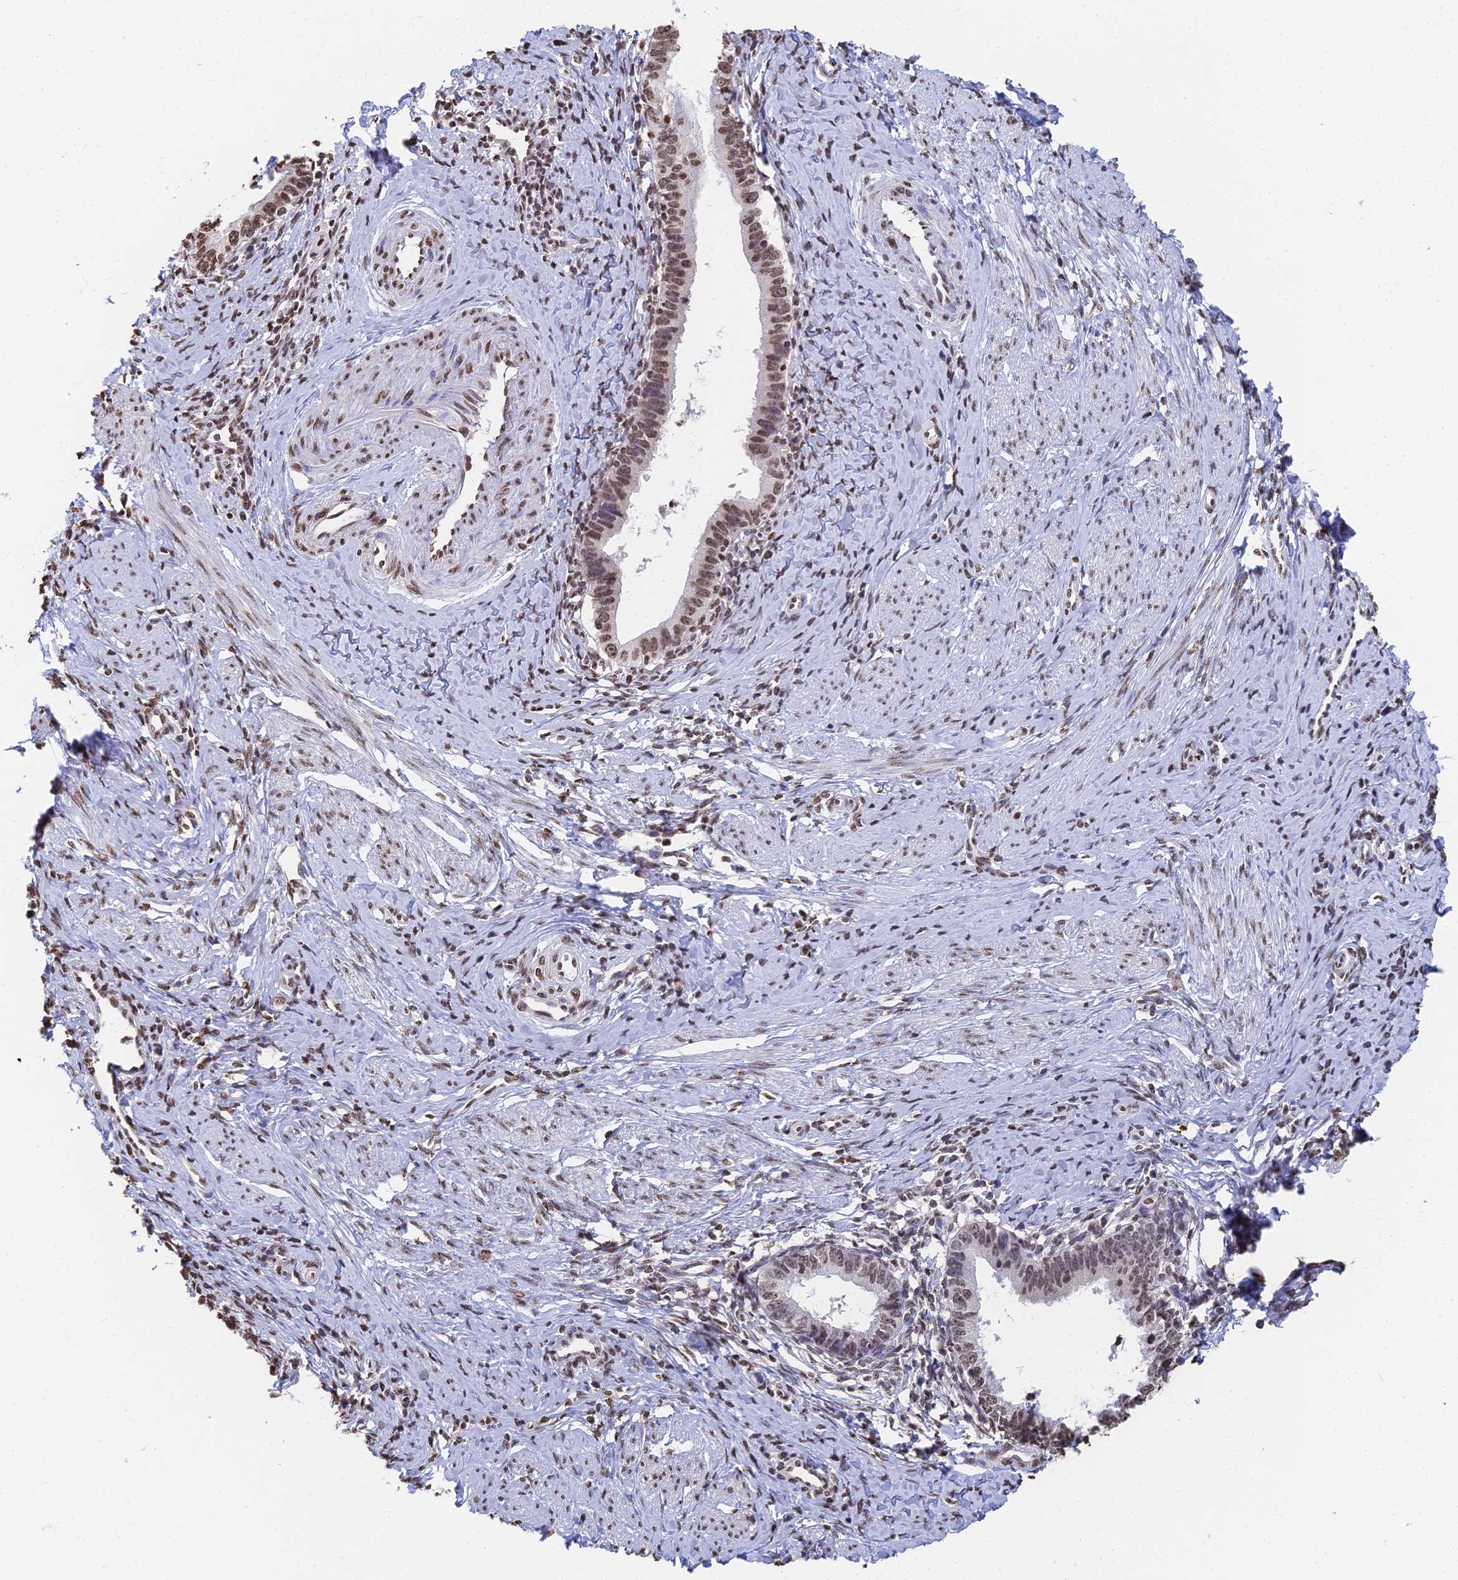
{"staining": {"intensity": "moderate", "quantity": ">75%", "location": "nuclear"}, "tissue": "cervical cancer", "cell_type": "Tumor cells", "image_type": "cancer", "snomed": [{"axis": "morphology", "description": "Adenocarcinoma, NOS"}, {"axis": "topography", "description": "Cervix"}], "caption": "Adenocarcinoma (cervical) stained with immunohistochemistry (IHC) demonstrates moderate nuclear expression in about >75% of tumor cells. (Brightfield microscopy of DAB IHC at high magnification).", "gene": "GBP3", "patient": {"sex": "female", "age": 36}}